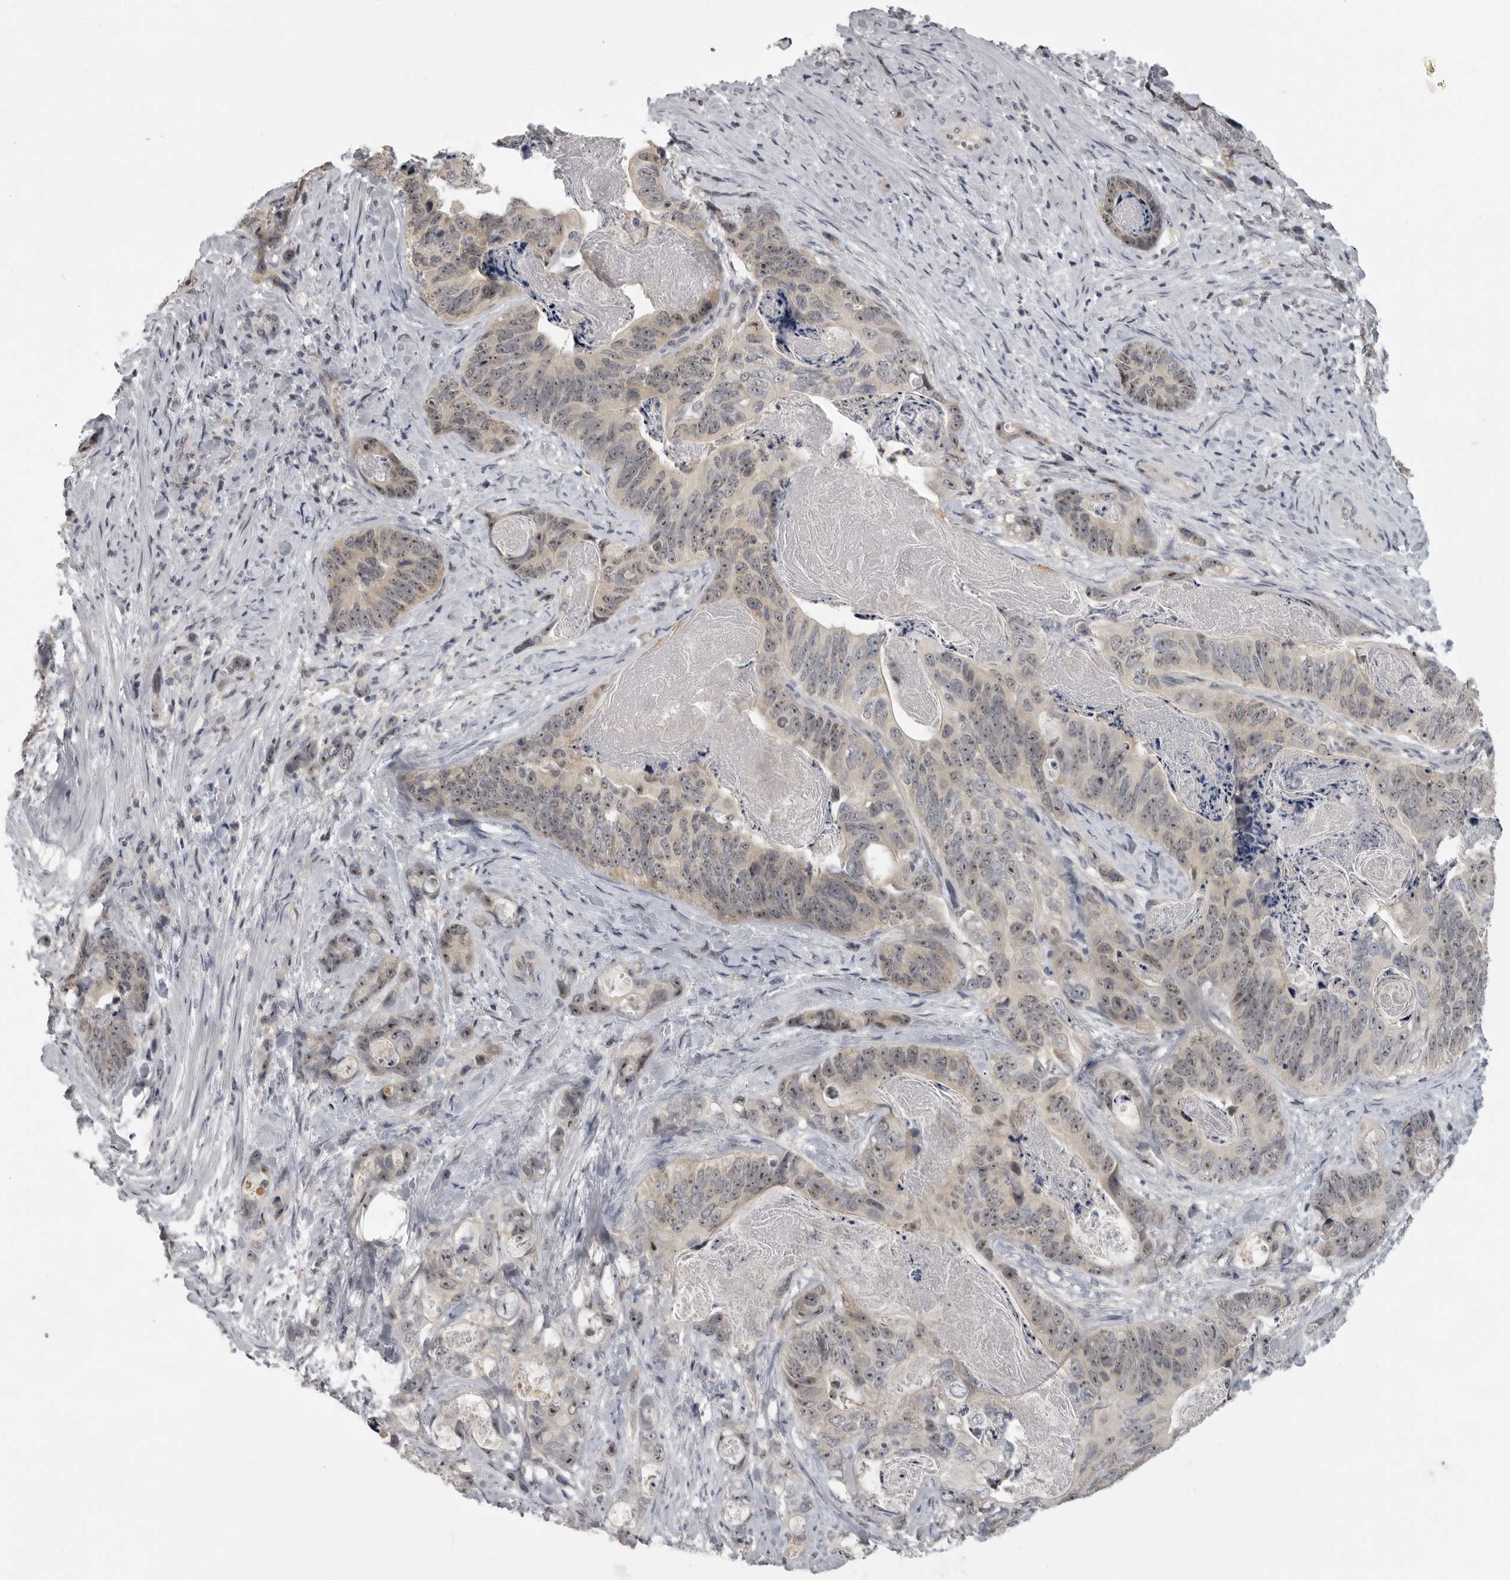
{"staining": {"intensity": "weak", "quantity": "25%-75%", "location": "nuclear"}, "tissue": "stomach cancer", "cell_type": "Tumor cells", "image_type": "cancer", "snomed": [{"axis": "morphology", "description": "Normal tissue, NOS"}, {"axis": "morphology", "description": "Adenocarcinoma, NOS"}, {"axis": "topography", "description": "Stomach"}], "caption": "An immunohistochemistry micrograph of neoplastic tissue is shown. Protein staining in brown highlights weak nuclear positivity in adenocarcinoma (stomach) within tumor cells.", "gene": "MRTO4", "patient": {"sex": "female", "age": 89}}